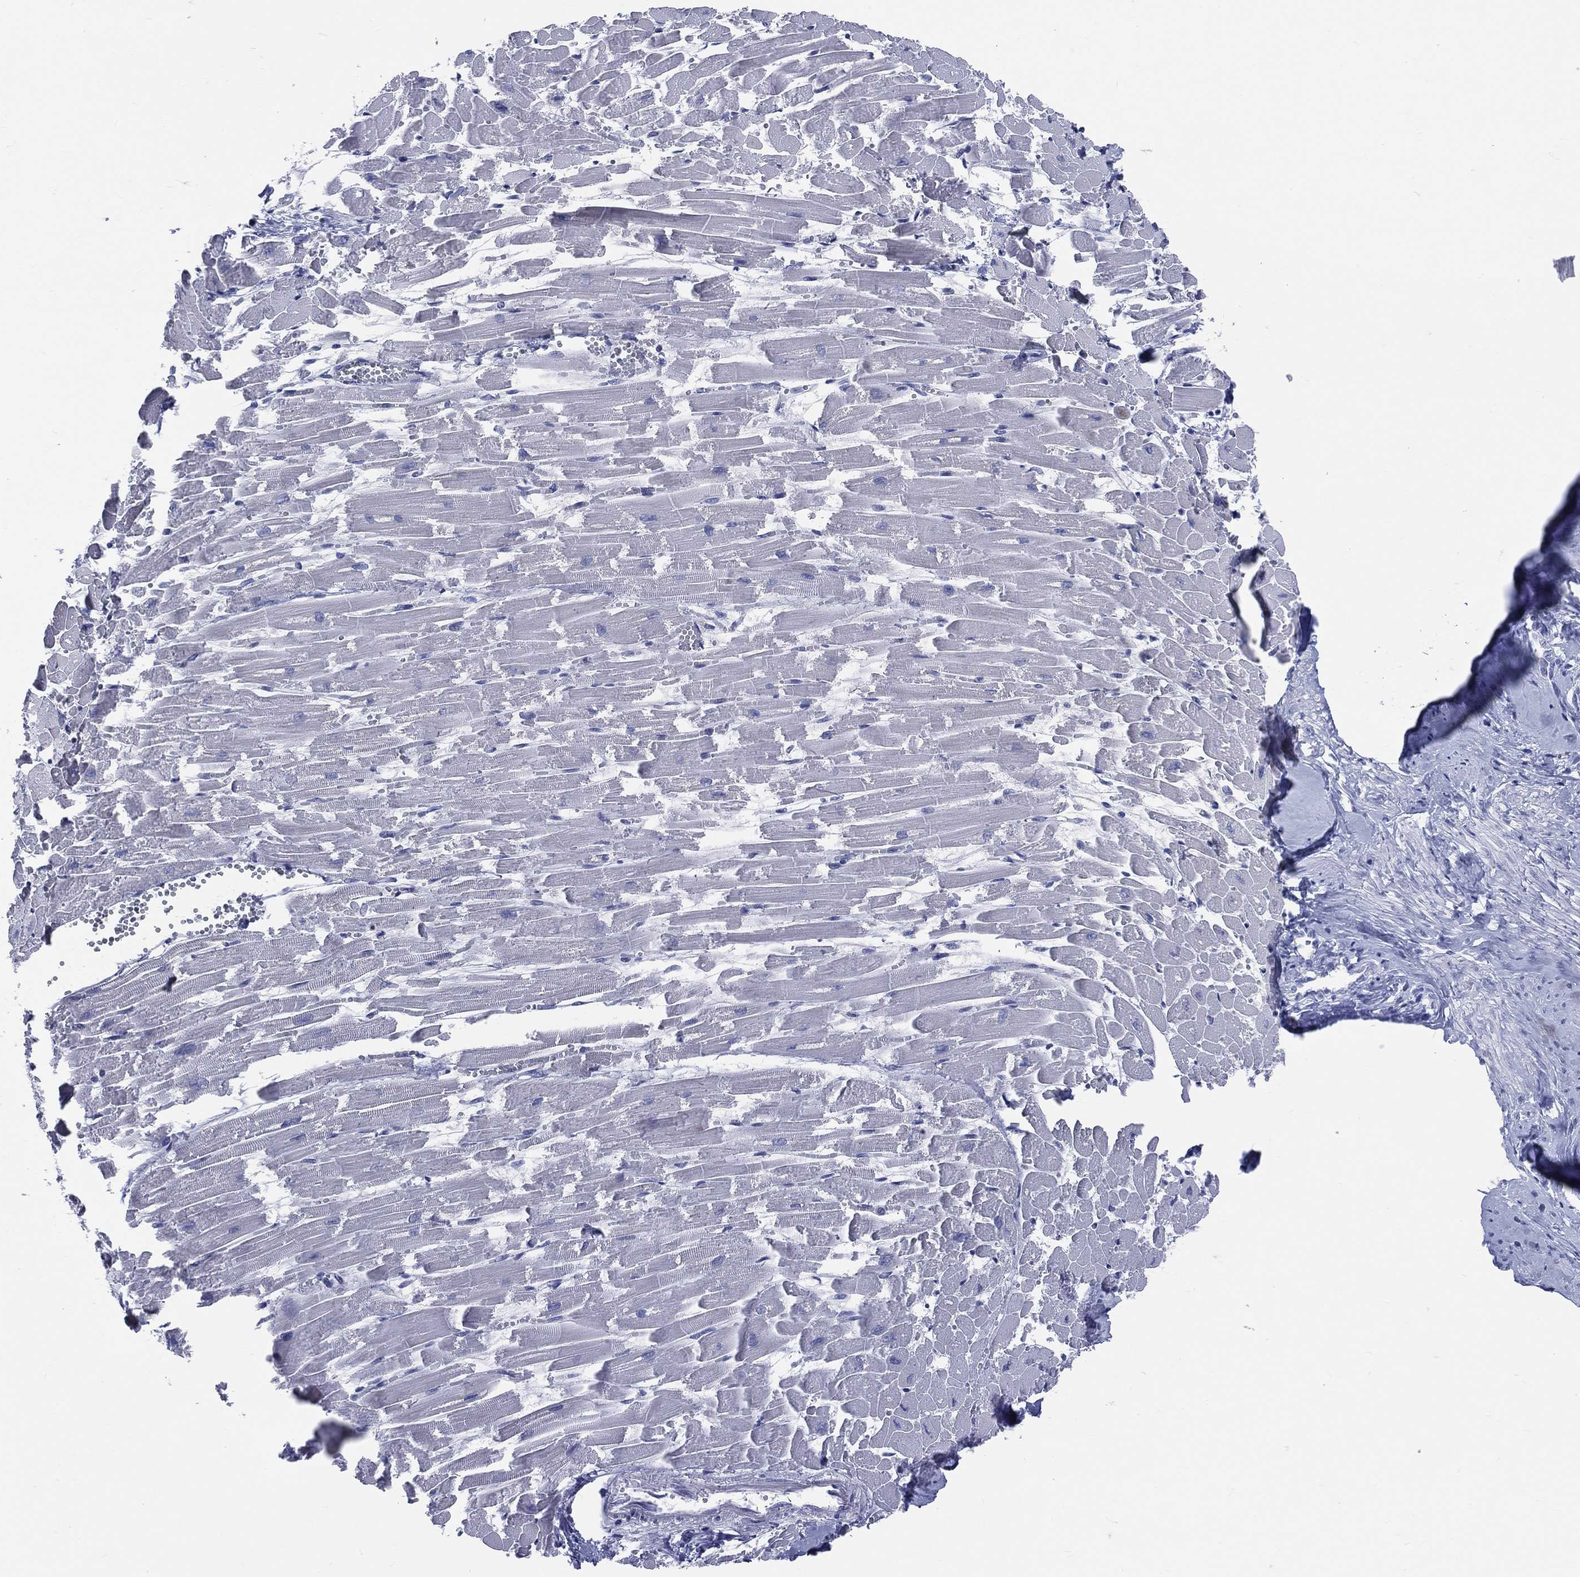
{"staining": {"intensity": "negative", "quantity": "none", "location": "none"}, "tissue": "heart muscle", "cell_type": "Cardiomyocytes", "image_type": "normal", "snomed": [{"axis": "morphology", "description": "Normal tissue, NOS"}, {"axis": "topography", "description": "Heart"}], "caption": "DAB immunohistochemical staining of normal human heart muscle exhibits no significant positivity in cardiomyocytes.", "gene": "MLLT10", "patient": {"sex": "female", "age": 52}}